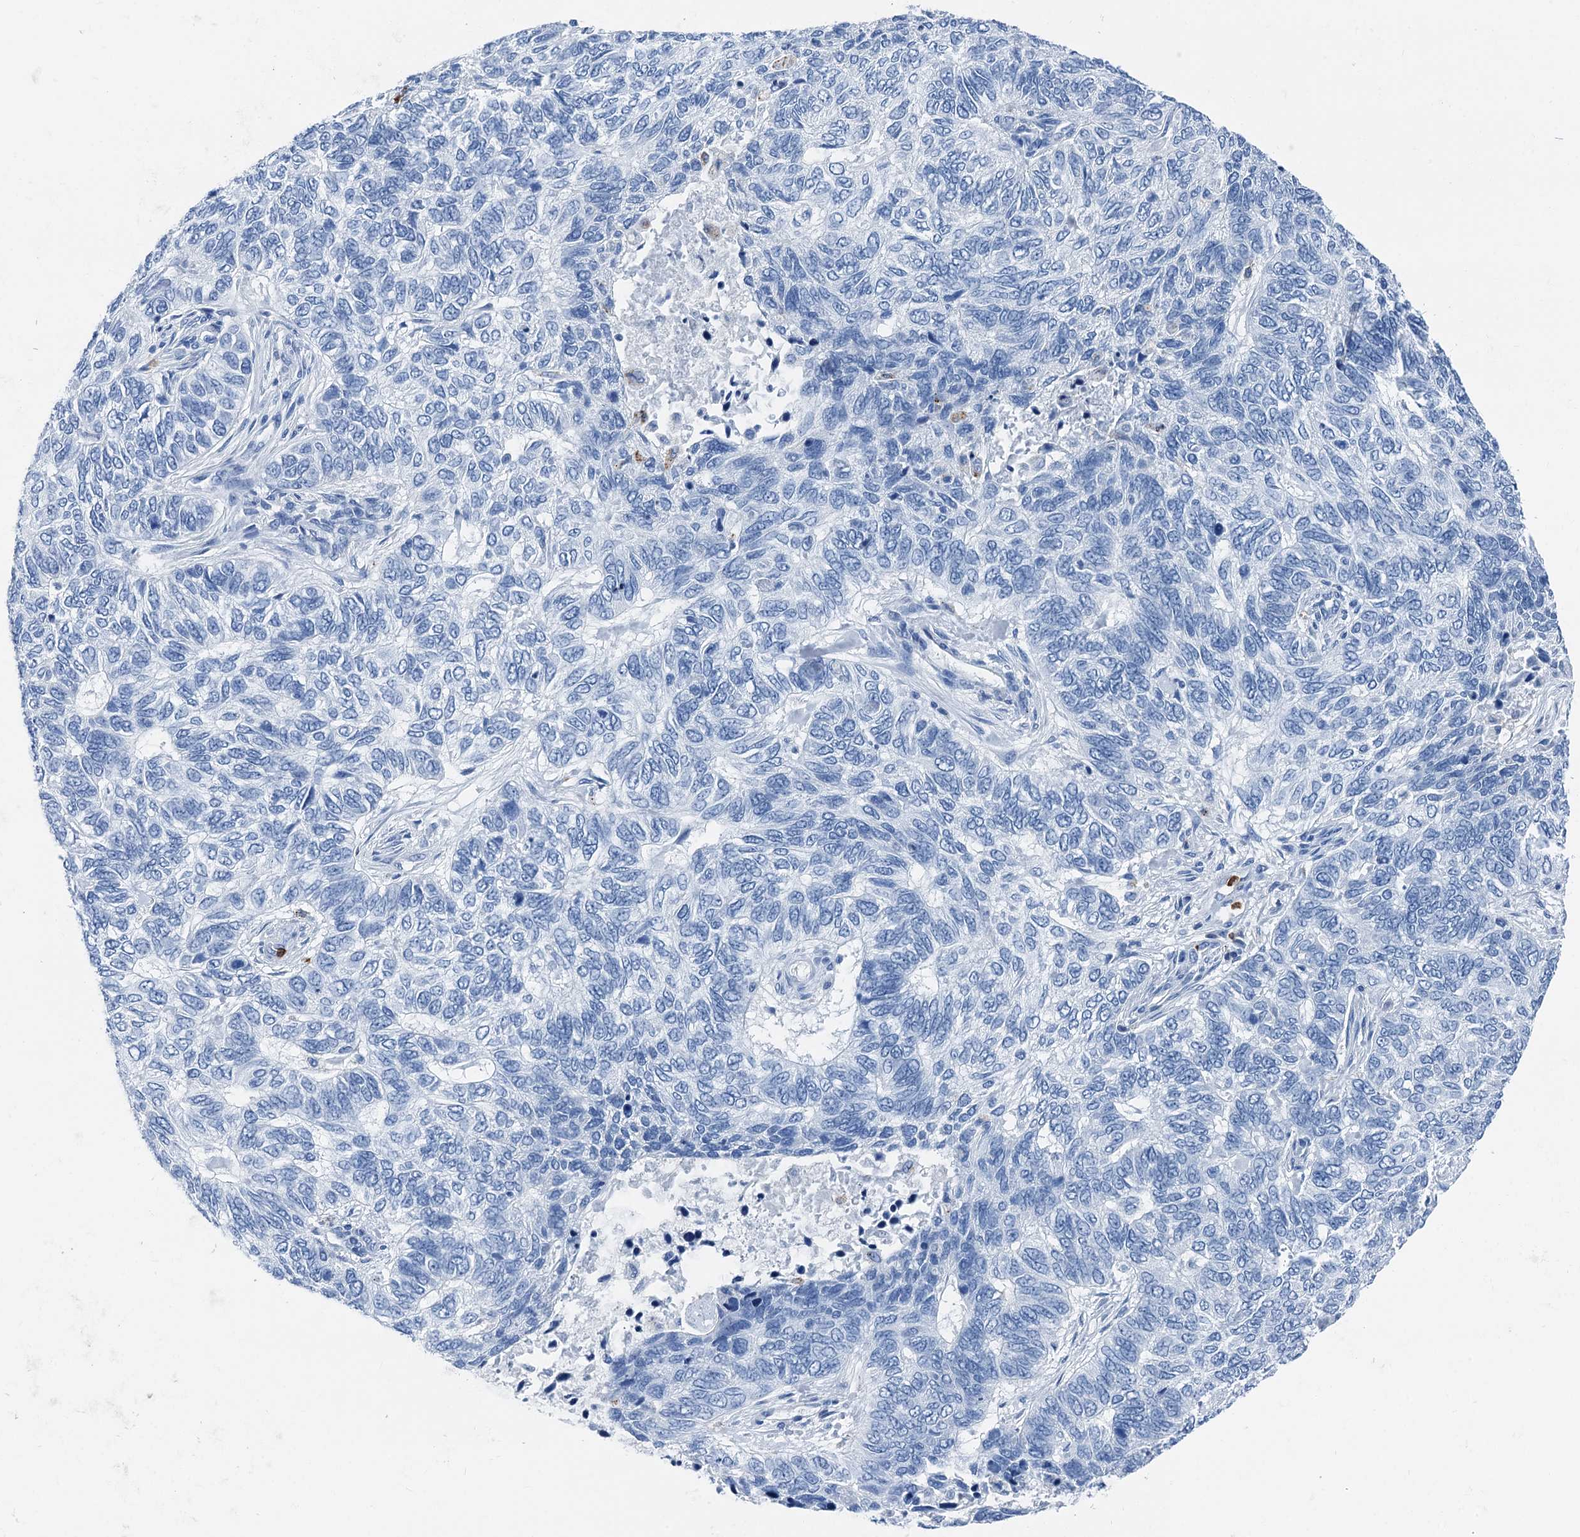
{"staining": {"intensity": "negative", "quantity": "none", "location": "none"}, "tissue": "skin cancer", "cell_type": "Tumor cells", "image_type": "cancer", "snomed": [{"axis": "morphology", "description": "Basal cell carcinoma"}, {"axis": "topography", "description": "Skin"}], "caption": "Immunohistochemistry (IHC) image of skin cancer stained for a protein (brown), which reveals no expression in tumor cells.", "gene": "PLAC8", "patient": {"sex": "female", "age": 65}}